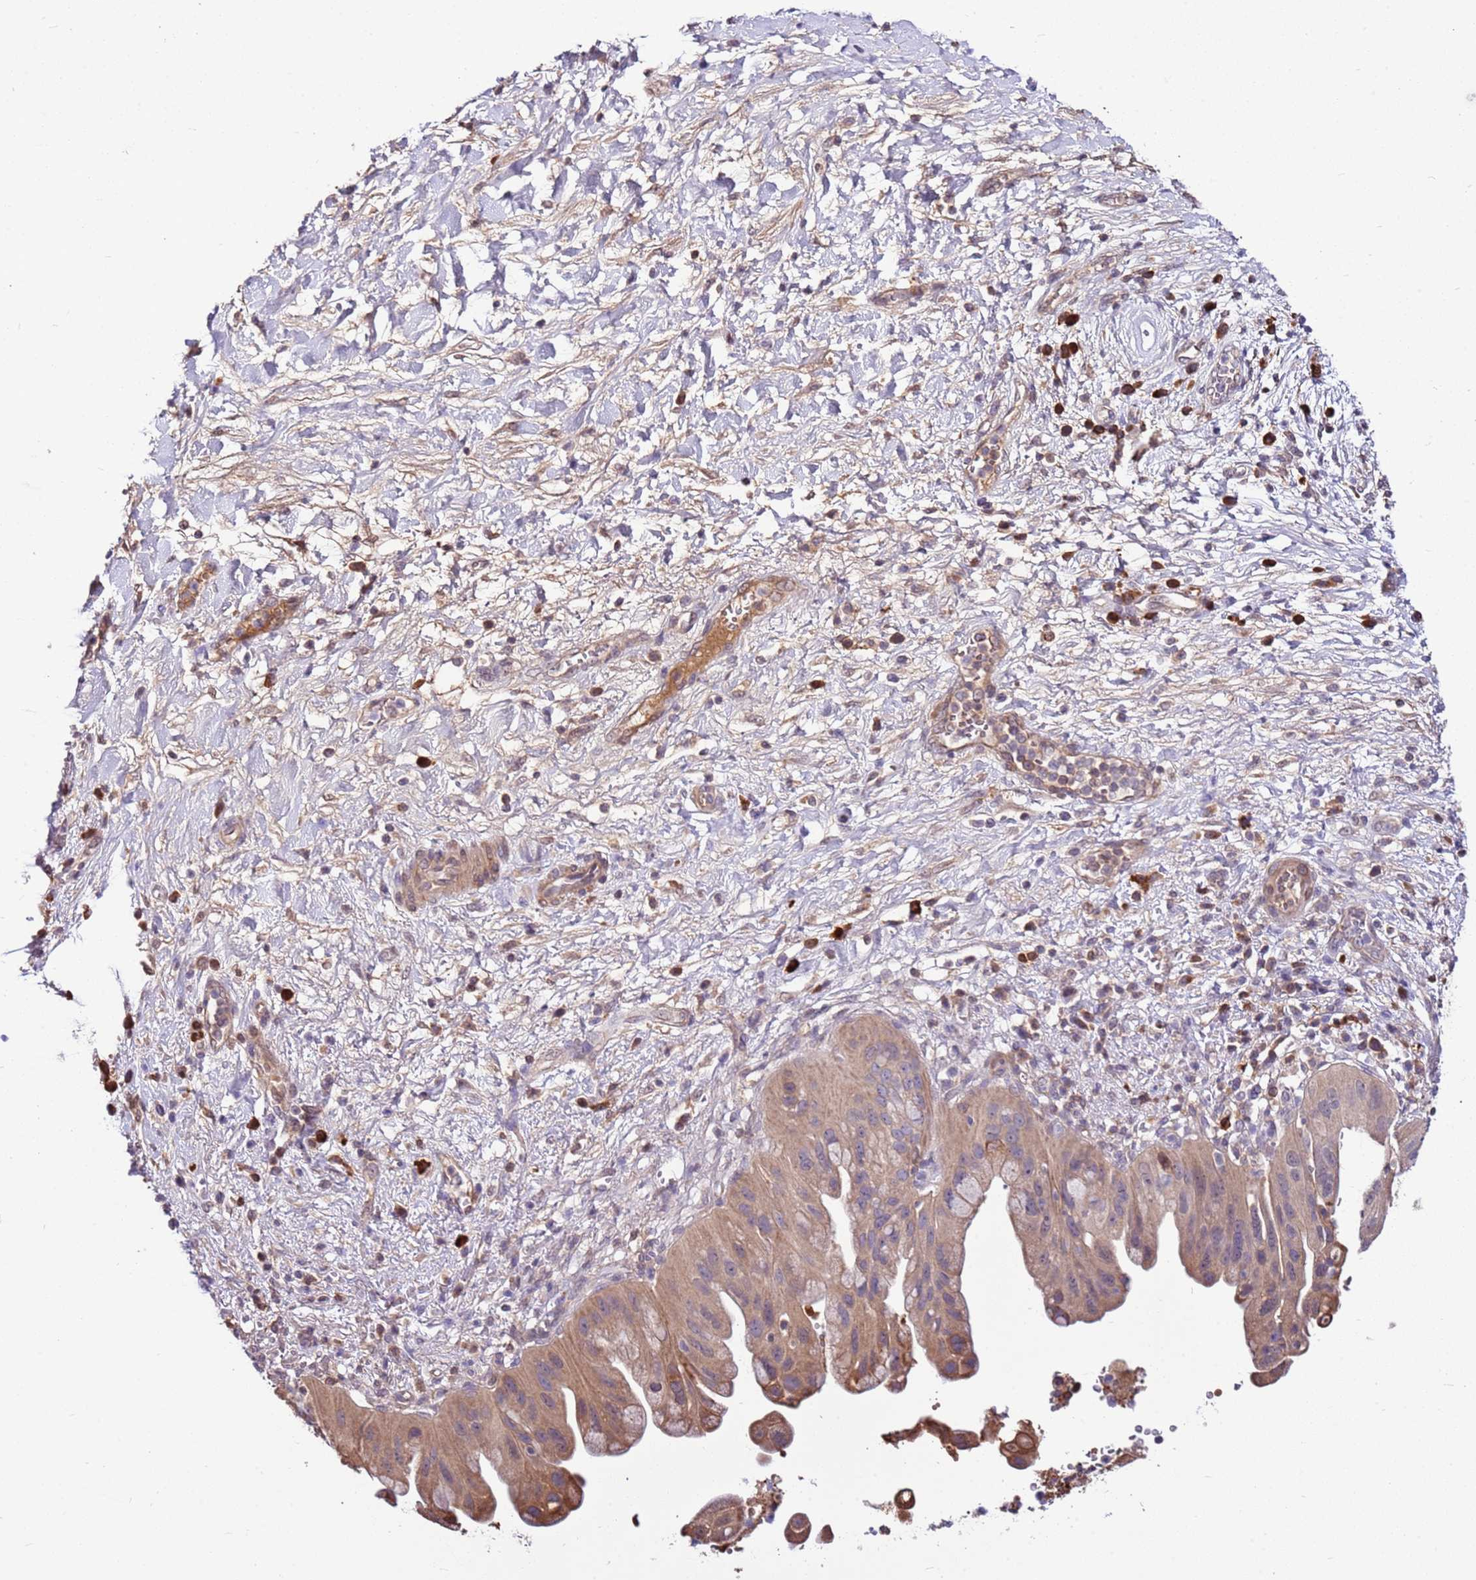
{"staining": {"intensity": "weak", "quantity": ">75%", "location": "cytoplasmic/membranous"}, "tissue": "pancreatic cancer", "cell_type": "Tumor cells", "image_type": "cancer", "snomed": [{"axis": "morphology", "description": "Adenocarcinoma, NOS"}, {"axis": "topography", "description": "Pancreas"}], "caption": "Pancreatic adenocarcinoma tissue reveals weak cytoplasmic/membranous staining in approximately >75% of tumor cells", "gene": "BBS5", "patient": {"sex": "male", "age": 68}}